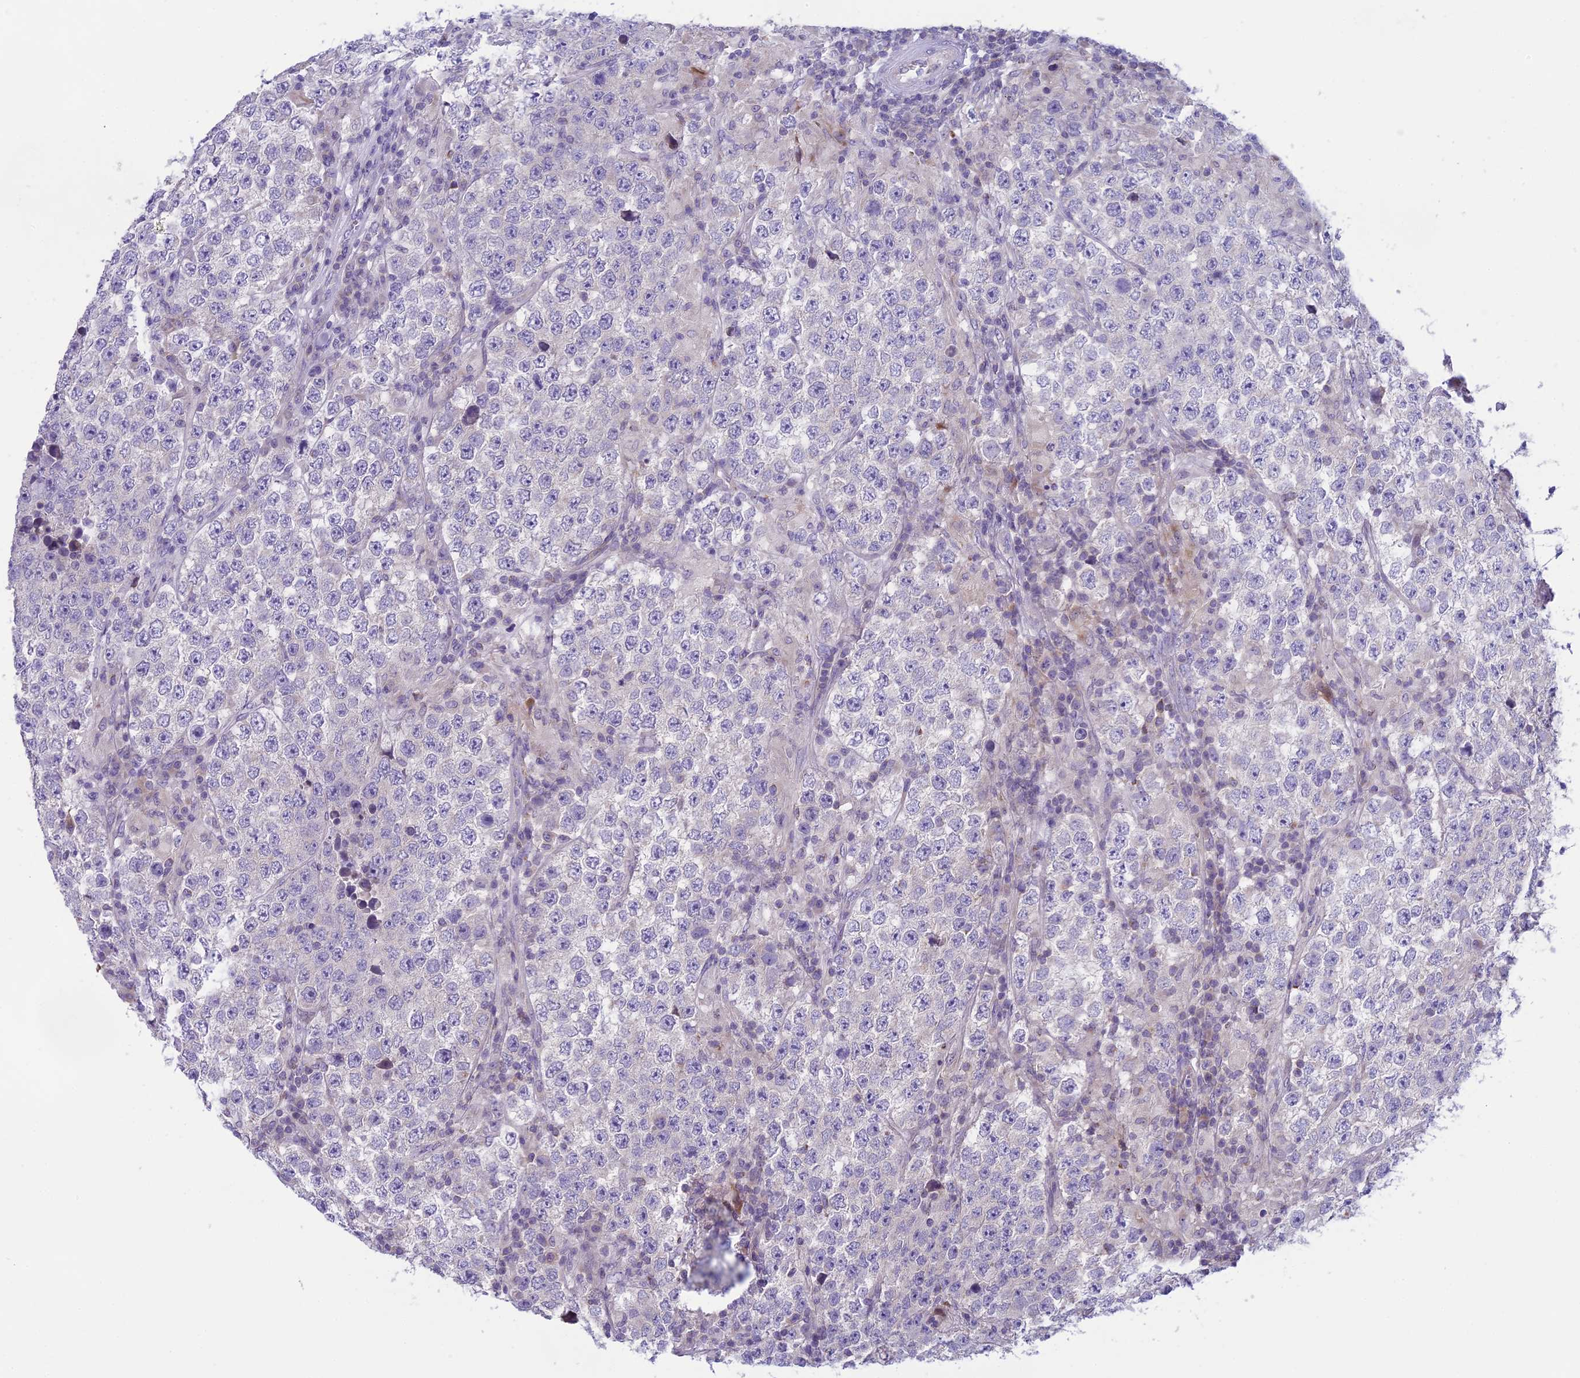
{"staining": {"intensity": "negative", "quantity": "none", "location": "none"}, "tissue": "testis cancer", "cell_type": "Tumor cells", "image_type": "cancer", "snomed": [{"axis": "morphology", "description": "Normal tissue, NOS"}, {"axis": "morphology", "description": "Urothelial carcinoma, High grade"}, {"axis": "morphology", "description": "Seminoma, NOS"}, {"axis": "morphology", "description": "Carcinoma, Embryonal, NOS"}, {"axis": "topography", "description": "Urinary bladder"}, {"axis": "topography", "description": "Testis"}], "caption": "Immunohistochemistry (IHC) photomicrograph of neoplastic tissue: testis seminoma stained with DAB shows no significant protein positivity in tumor cells.", "gene": "ARHGEF37", "patient": {"sex": "male", "age": 41}}